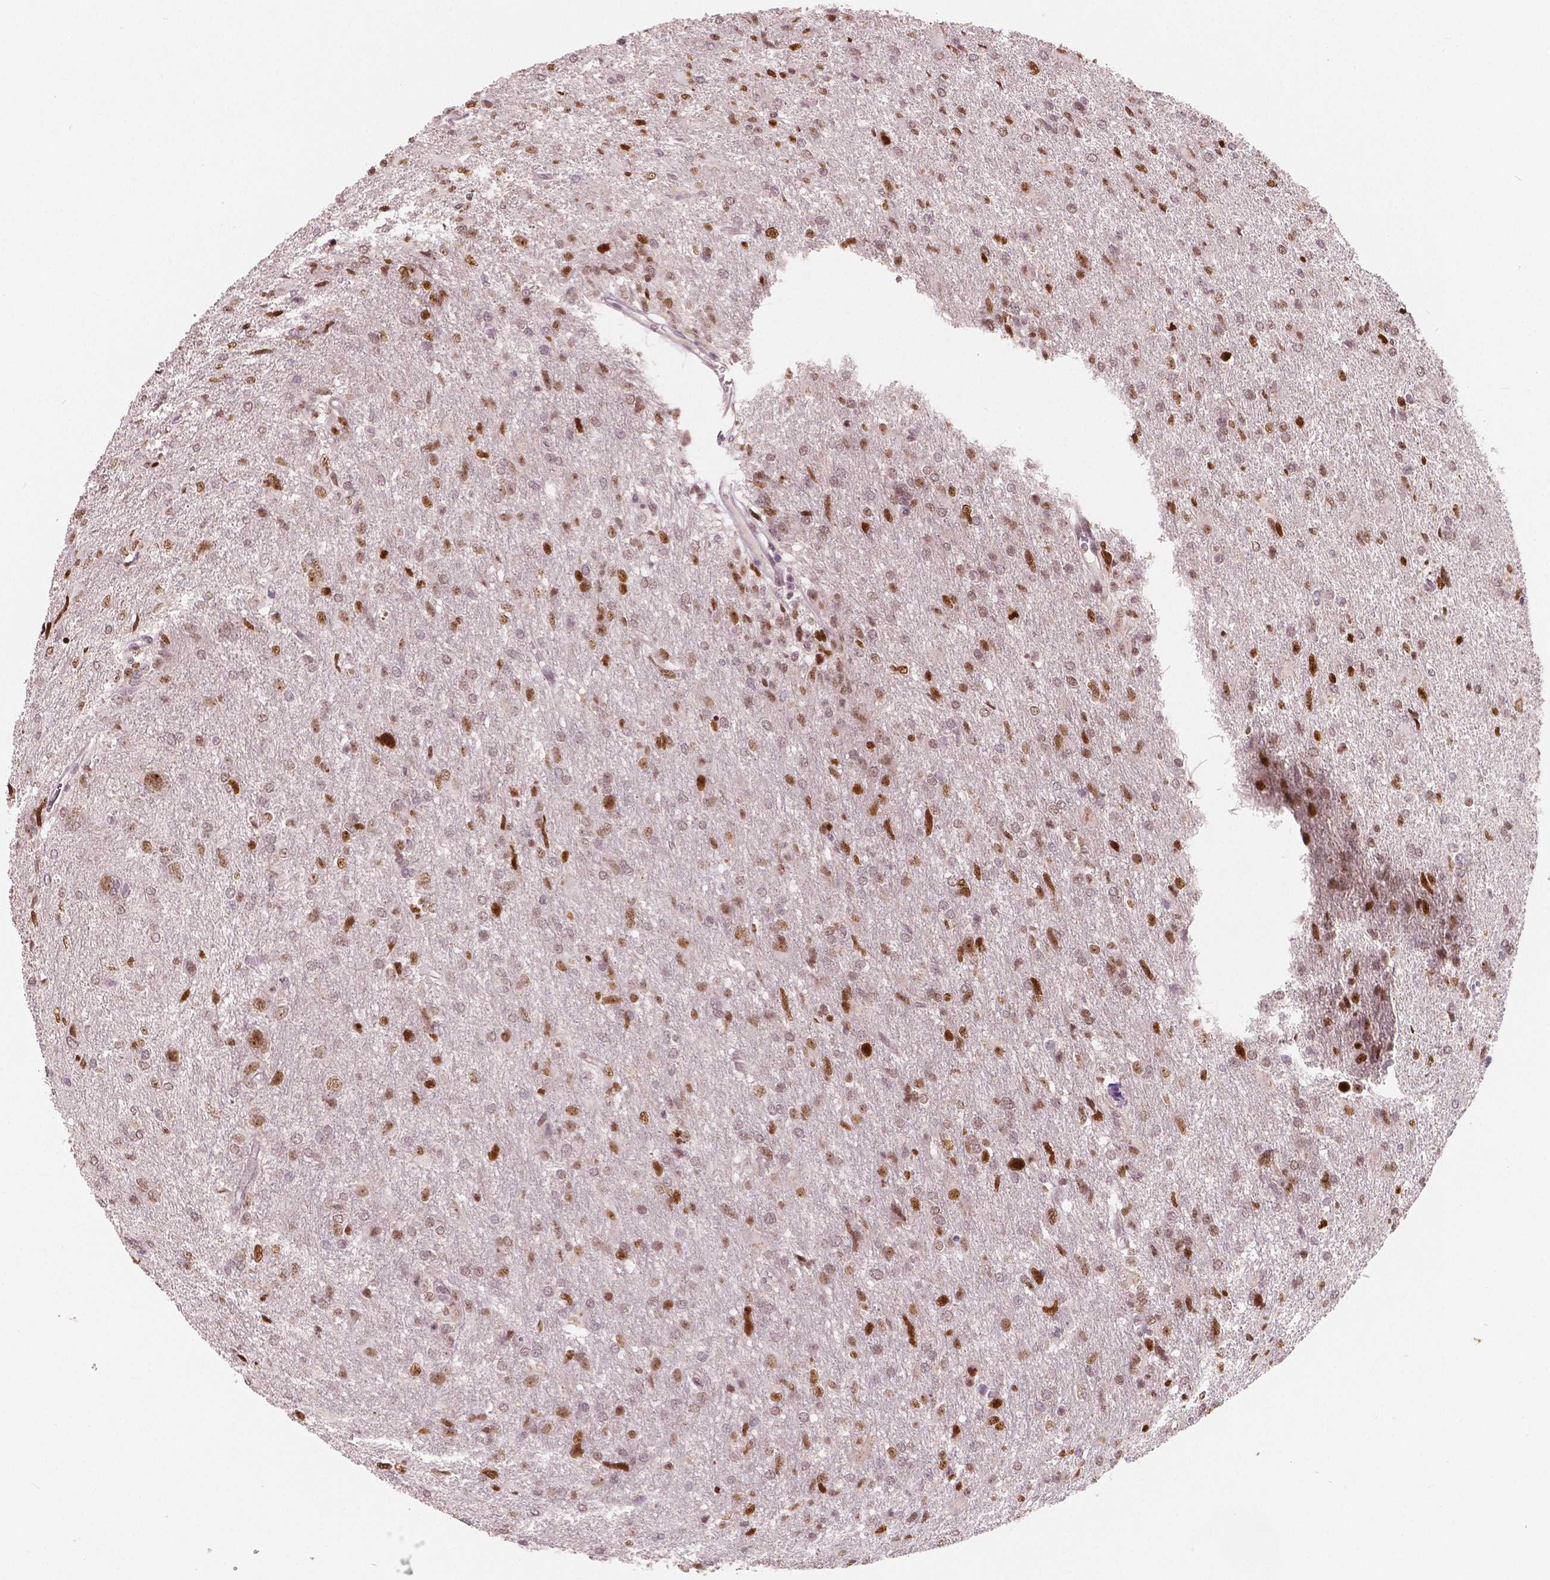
{"staining": {"intensity": "moderate", "quantity": "25%-75%", "location": "nuclear"}, "tissue": "glioma", "cell_type": "Tumor cells", "image_type": "cancer", "snomed": [{"axis": "morphology", "description": "Glioma, malignant, High grade"}, {"axis": "topography", "description": "Brain"}], "caption": "An immunohistochemistry (IHC) micrograph of neoplastic tissue is shown. Protein staining in brown shows moderate nuclear positivity in glioma within tumor cells. (Brightfield microscopy of DAB IHC at high magnification).", "gene": "NSD2", "patient": {"sex": "male", "age": 68}}